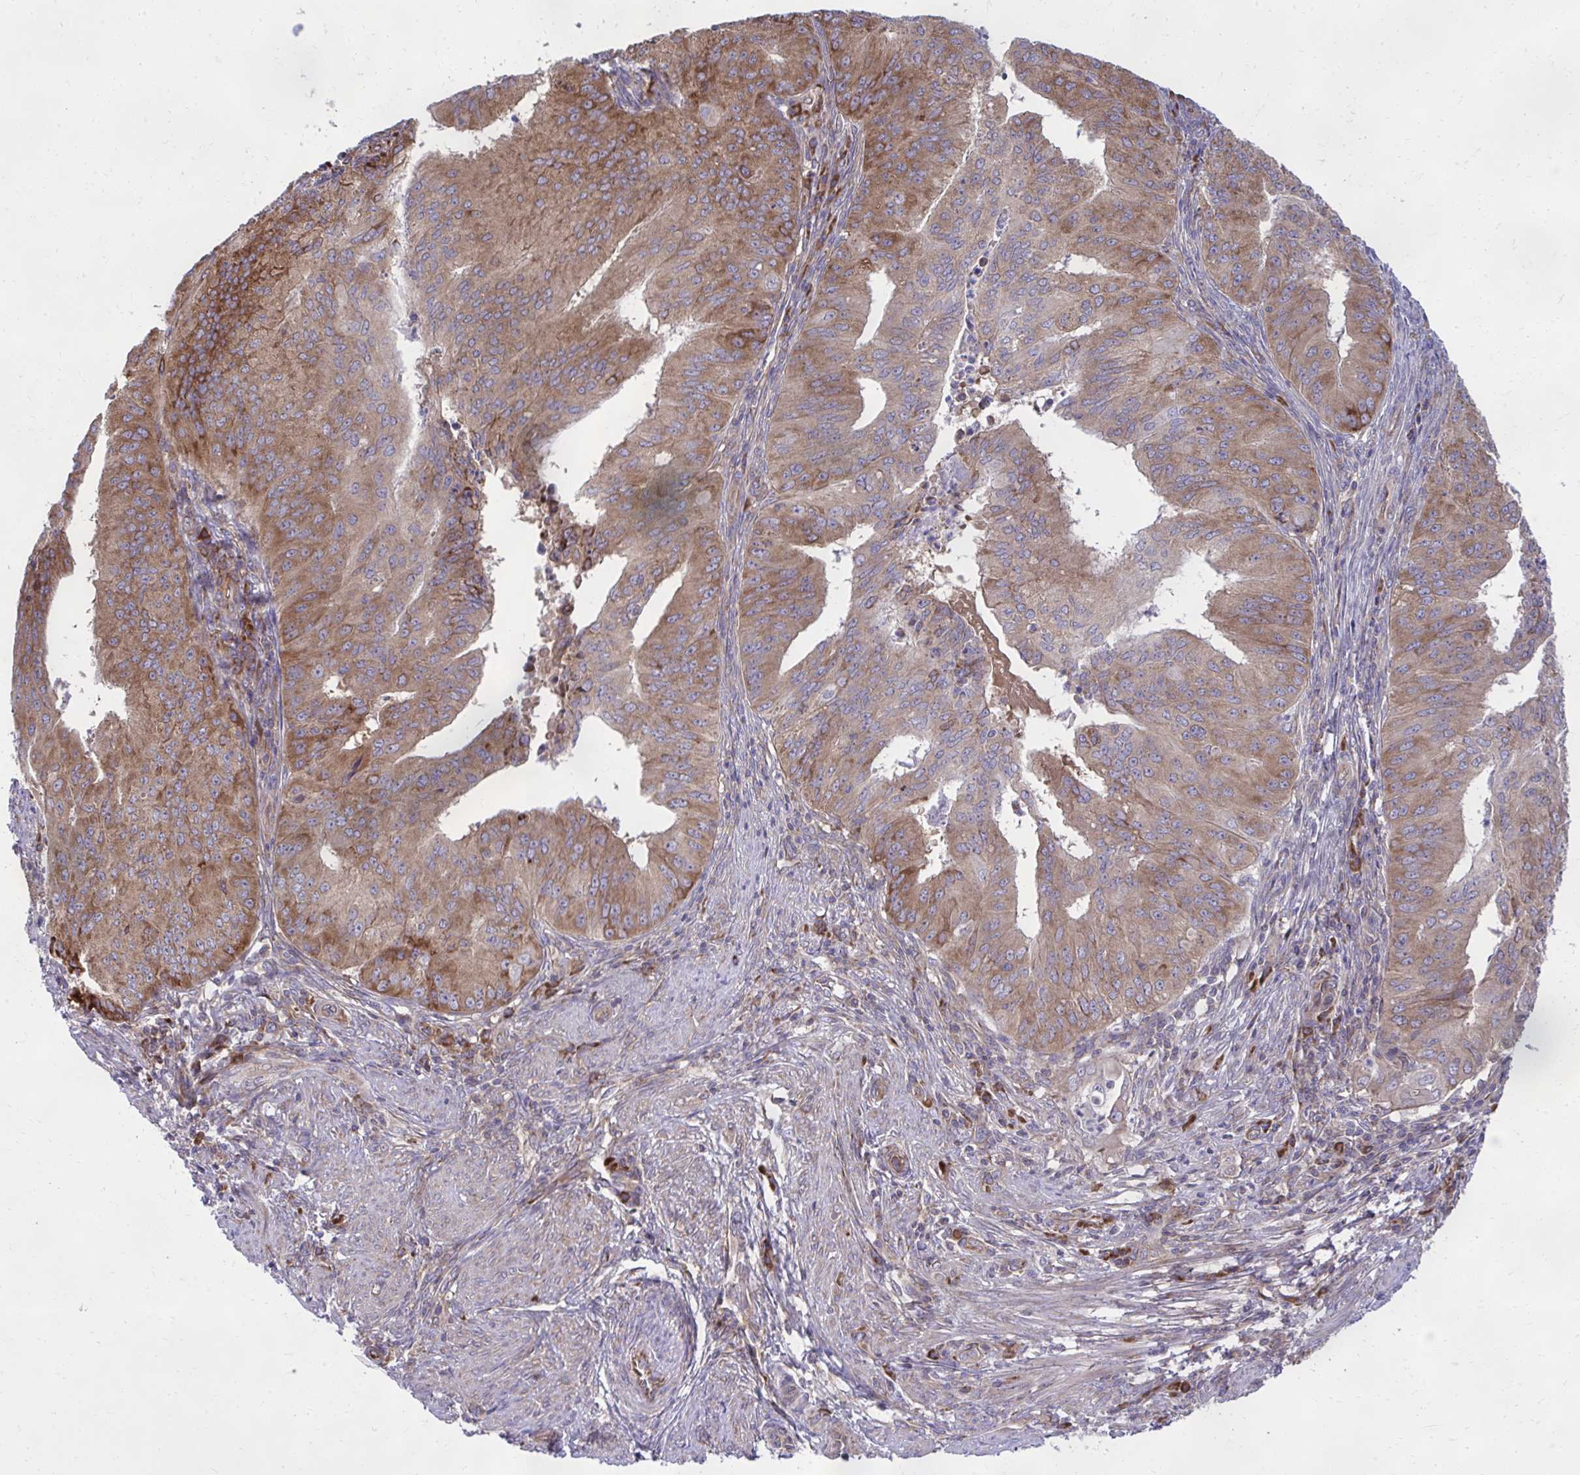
{"staining": {"intensity": "moderate", "quantity": ">75%", "location": "cytoplasmic/membranous"}, "tissue": "endometrial cancer", "cell_type": "Tumor cells", "image_type": "cancer", "snomed": [{"axis": "morphology", "description": "Adenocarcinoma, NOS"}, {"axis": "topography", "description": "Endometrium"}], "caption": "Protein staining displays moderate cytoplasmic/membranous positivity in about >75% of tumor cells in endometrial cancer.", "gene": "NMNAT3", "patient": {"sex": "female", "age": 50}}